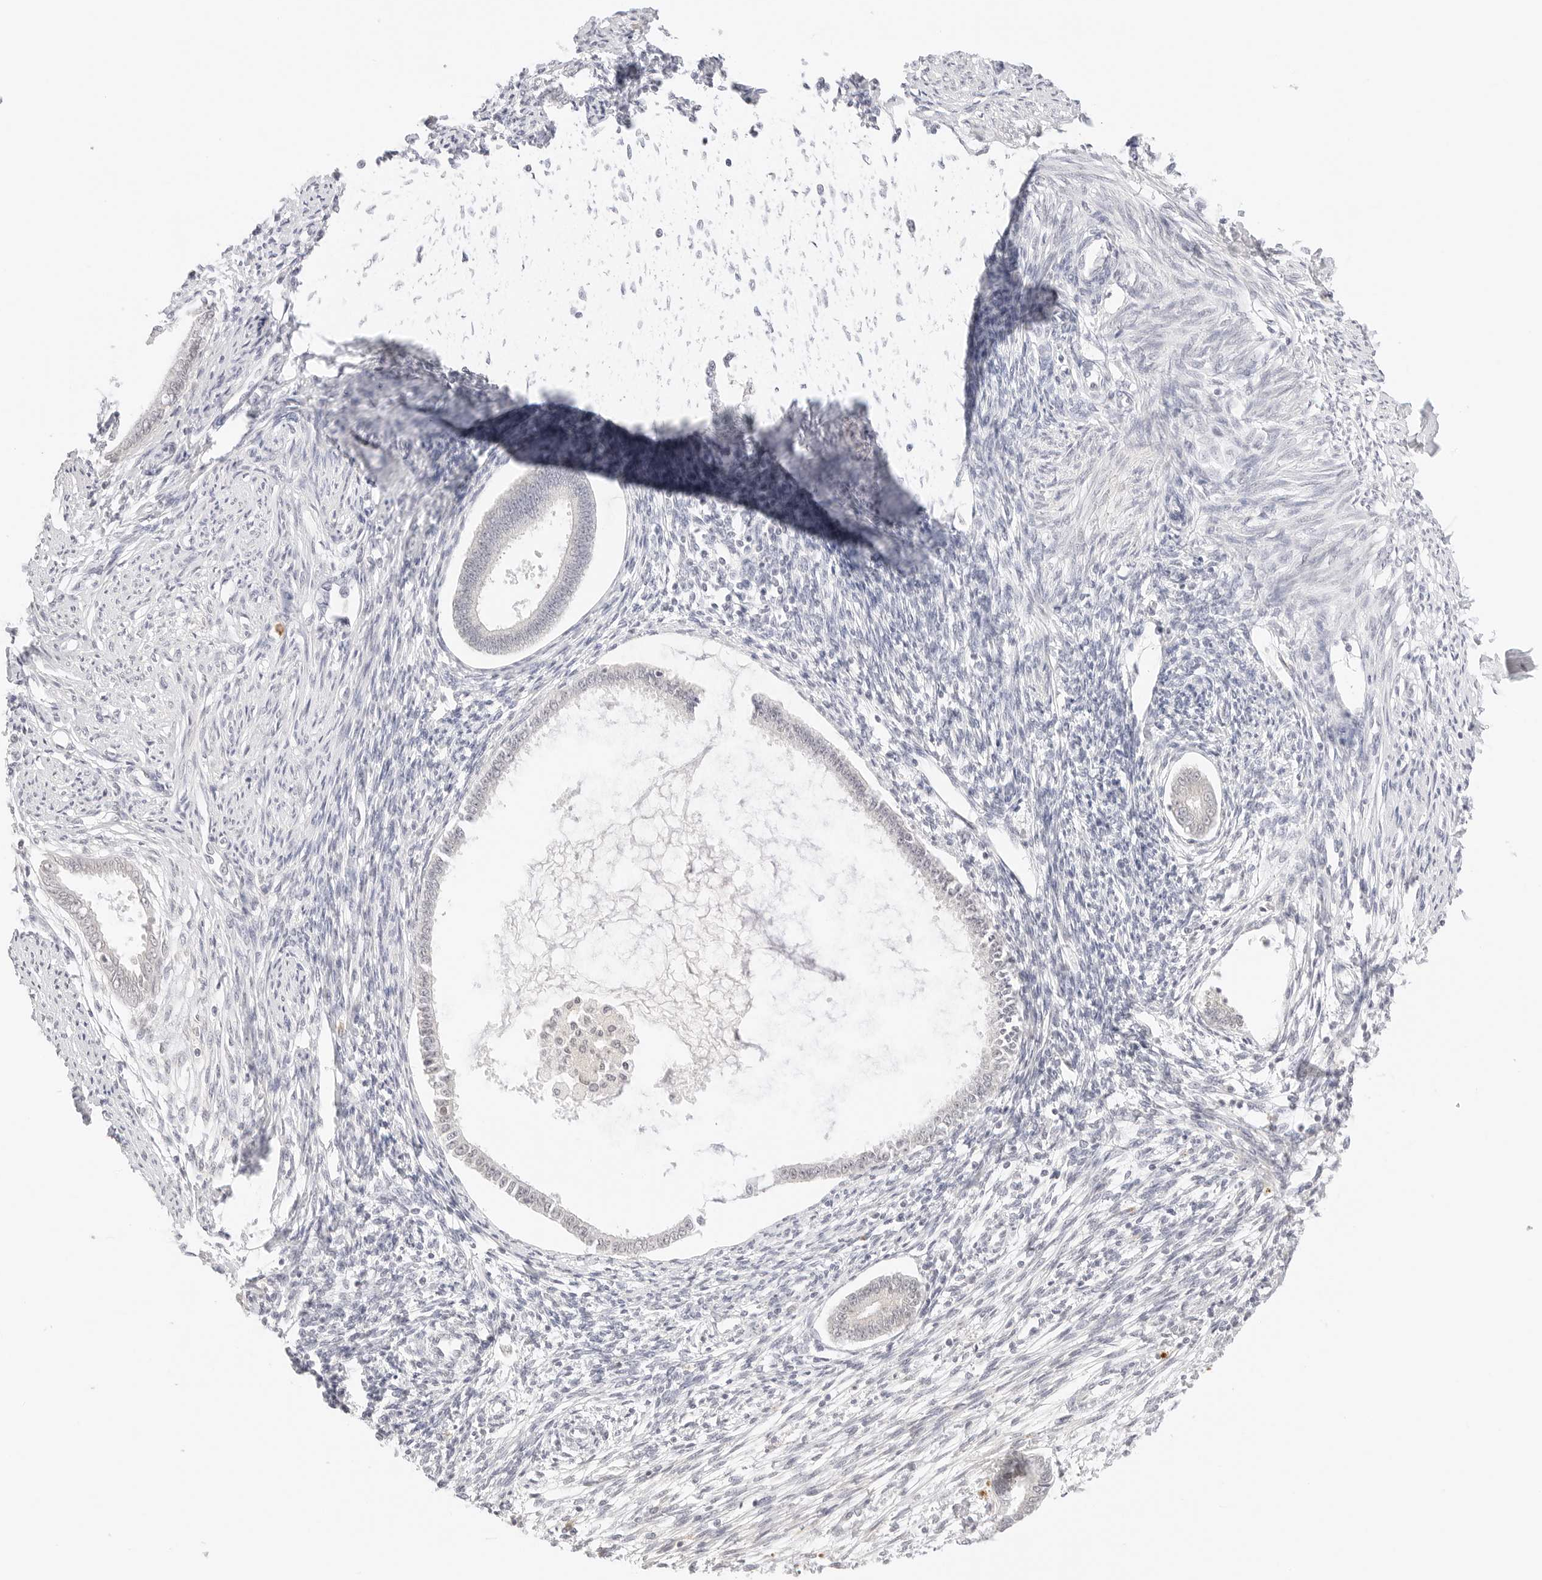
{"staining": {"intensity": "negative", "quantity": "none", "location": "none"}, "tissue": "endometrium", "cell_type": "Cells in endometrial stroma", "image_type": "normal", "snomed": [{"axis": "morphology", "description": "Normal tissue, NOS"}, {"axis": "topography", "description": "Endometrium"}], "caption": "DAB immunohistochemical staining of benign human endometrium exhibits no significant expression in cells in endometrial stroma.", "gene": "XKR4", "patient": {"sex": "female", "age": 56}}